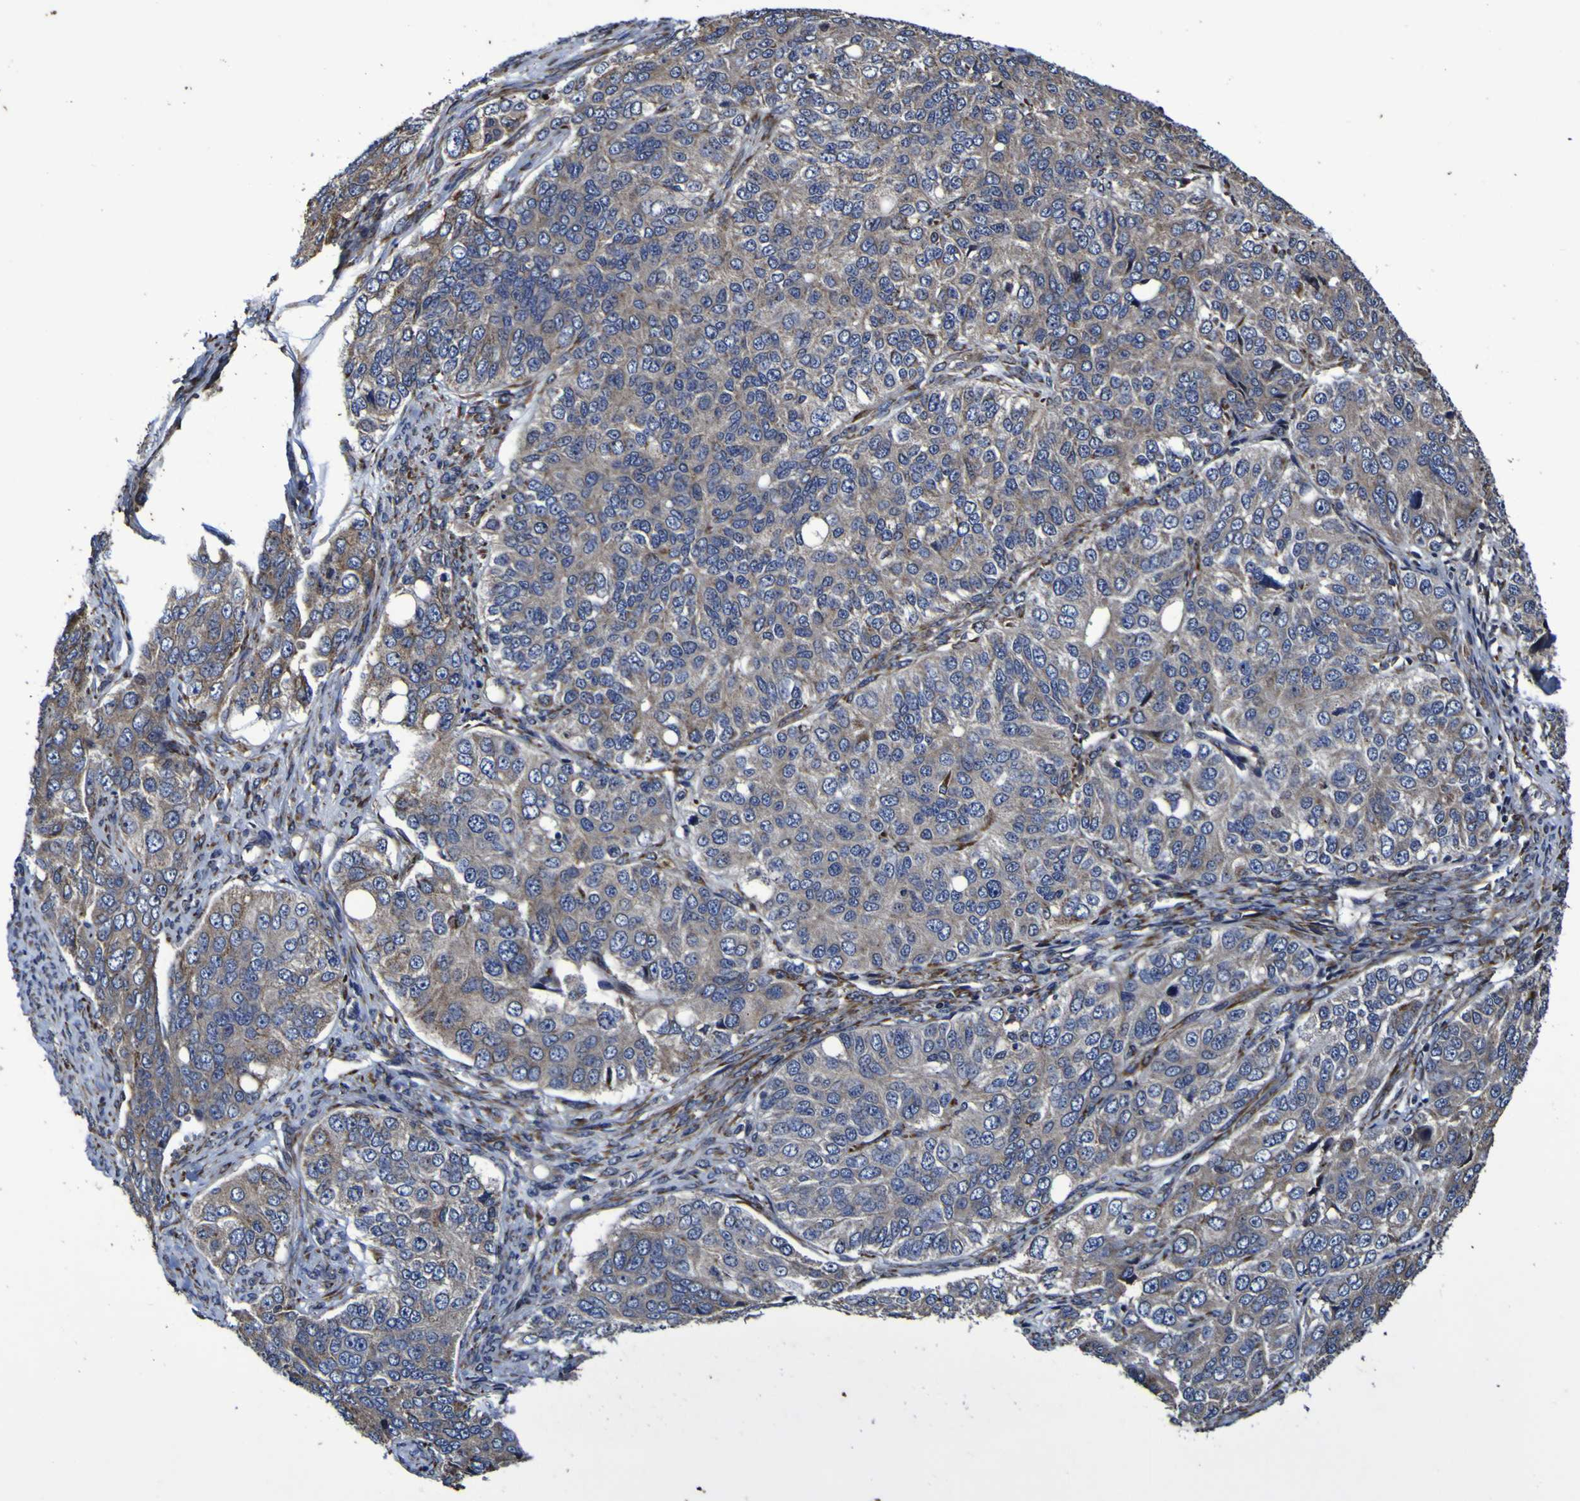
{"staining": {"intensity": "weak", "quantity": "<25%", "location": "cytoplasmic/membranous"}, "tissue": "ovarian cancer", "cell_type": "Tumor cells", "image_type": "cancer", "snomed": [{"axis": "morphology", "description": "Carcinoma, endometroid"}, {"axis": "topography", "description": "Ovary"}], "caption": "DAB (3,3'-diaminobenzidine) immunohistochemical staining of ovarian cancer displays no significant staining in tumor cells.", "gene": "P3H1", "patient": {"sex": "female", "age": 51}}